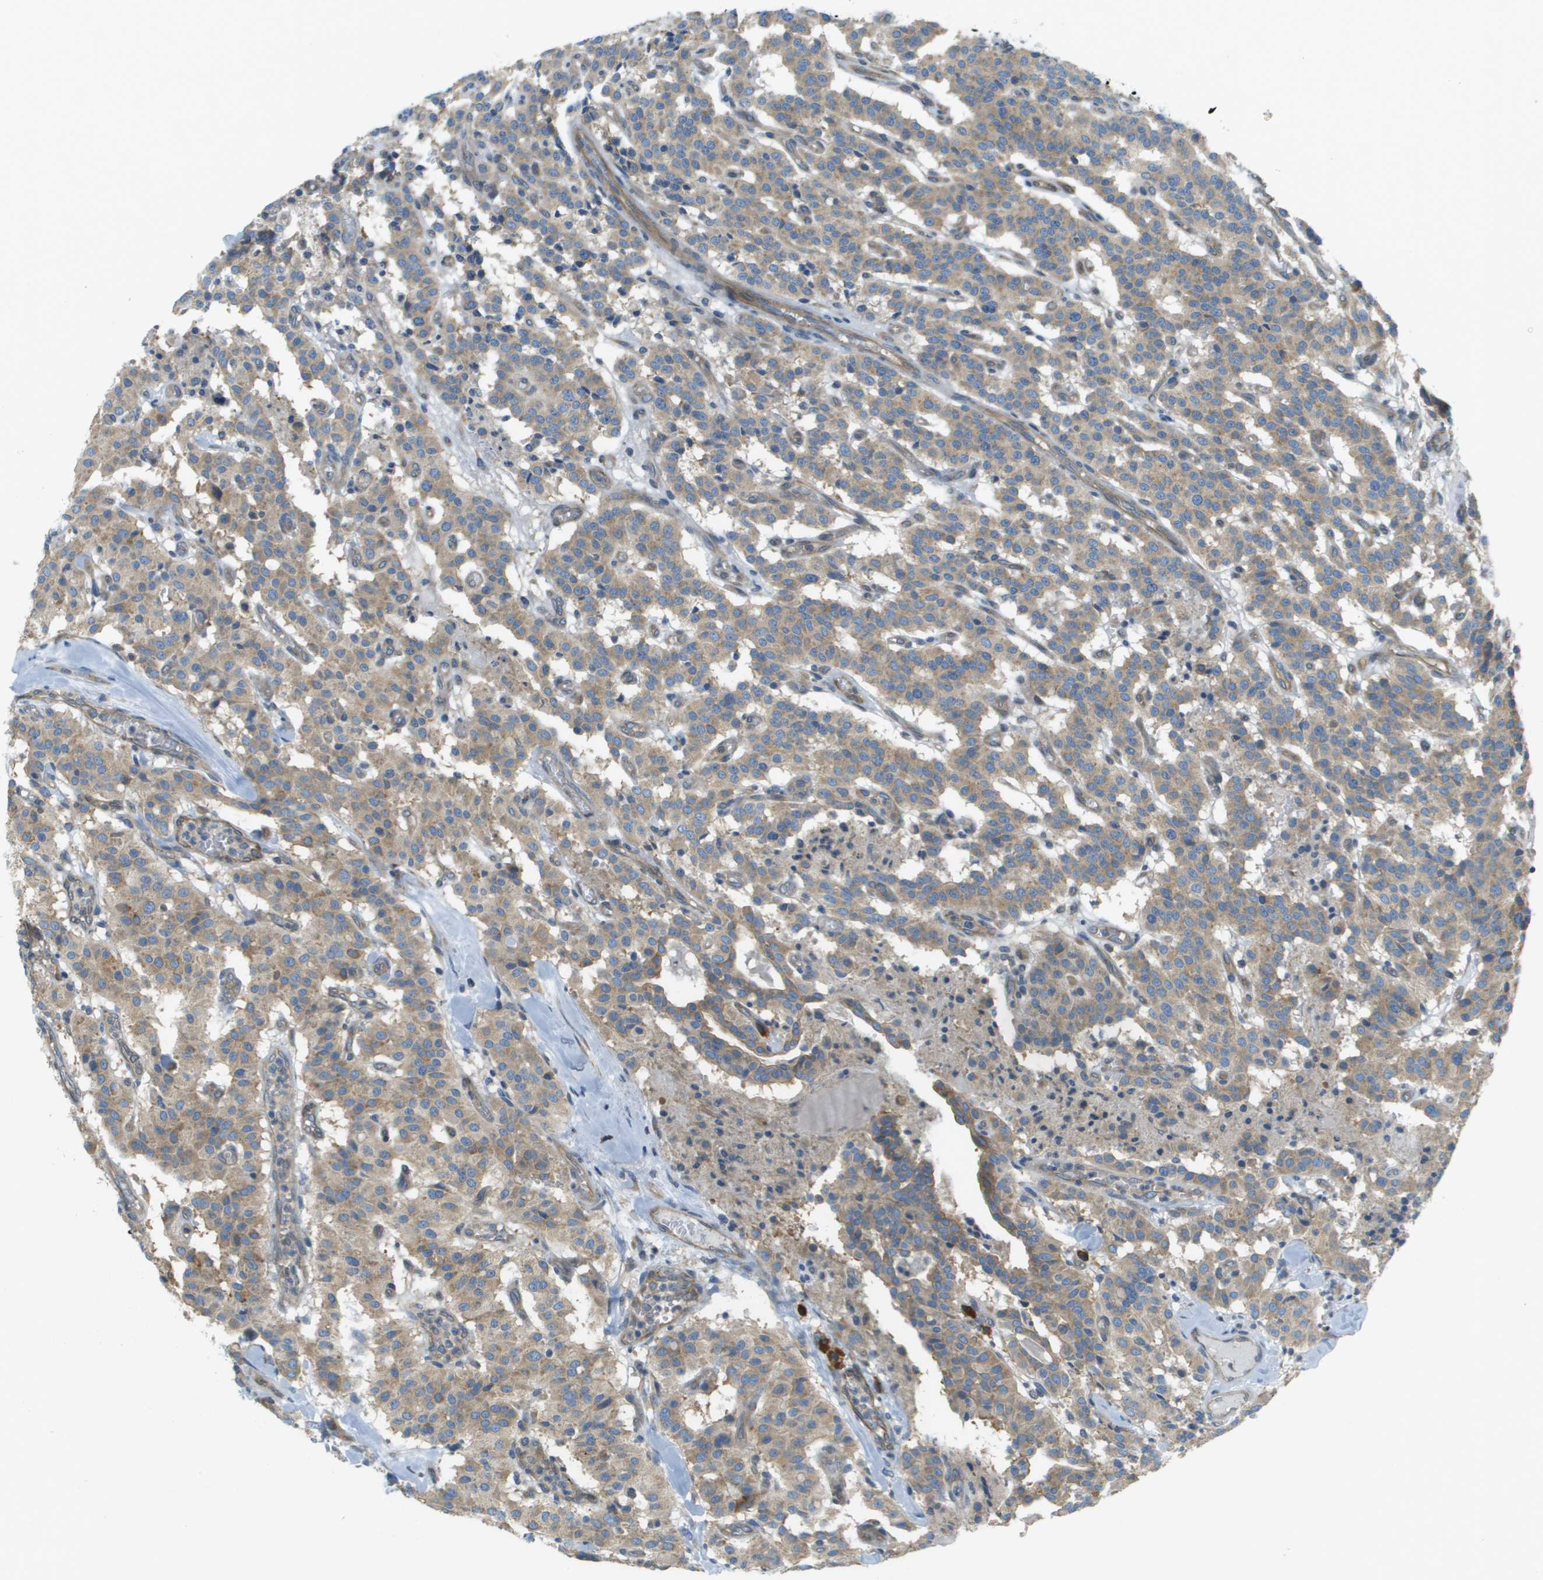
{"staining": {"intensity": "moderate", "quantity": ">75%", "location": "cytoplasmic/membranous"}, "tissue": "carcinoid", "cell_type": "Tumor cells", "image_type": "cancer", "snomed": [{"axis": "morphology", "description": "Carcinoid, malignant, NOS"}, {"axis": "topography", "description": "Lung"}], "caption": "IHC staining of malignant carcinoid, which demonstrates medium levels of moderate cytoplasmic/membranous staining in approximately >75% of tumor cells indicating moderate cytoplasmic/membranous protein staining. The staining was performed using DAB (3,3'-diaminobenzidine) (brown) for protein detection and nuclei were counterstained in hematoxylin (blue).", "gene": "DNAJB11", "patient": {"sex": "male", "age": 30}}